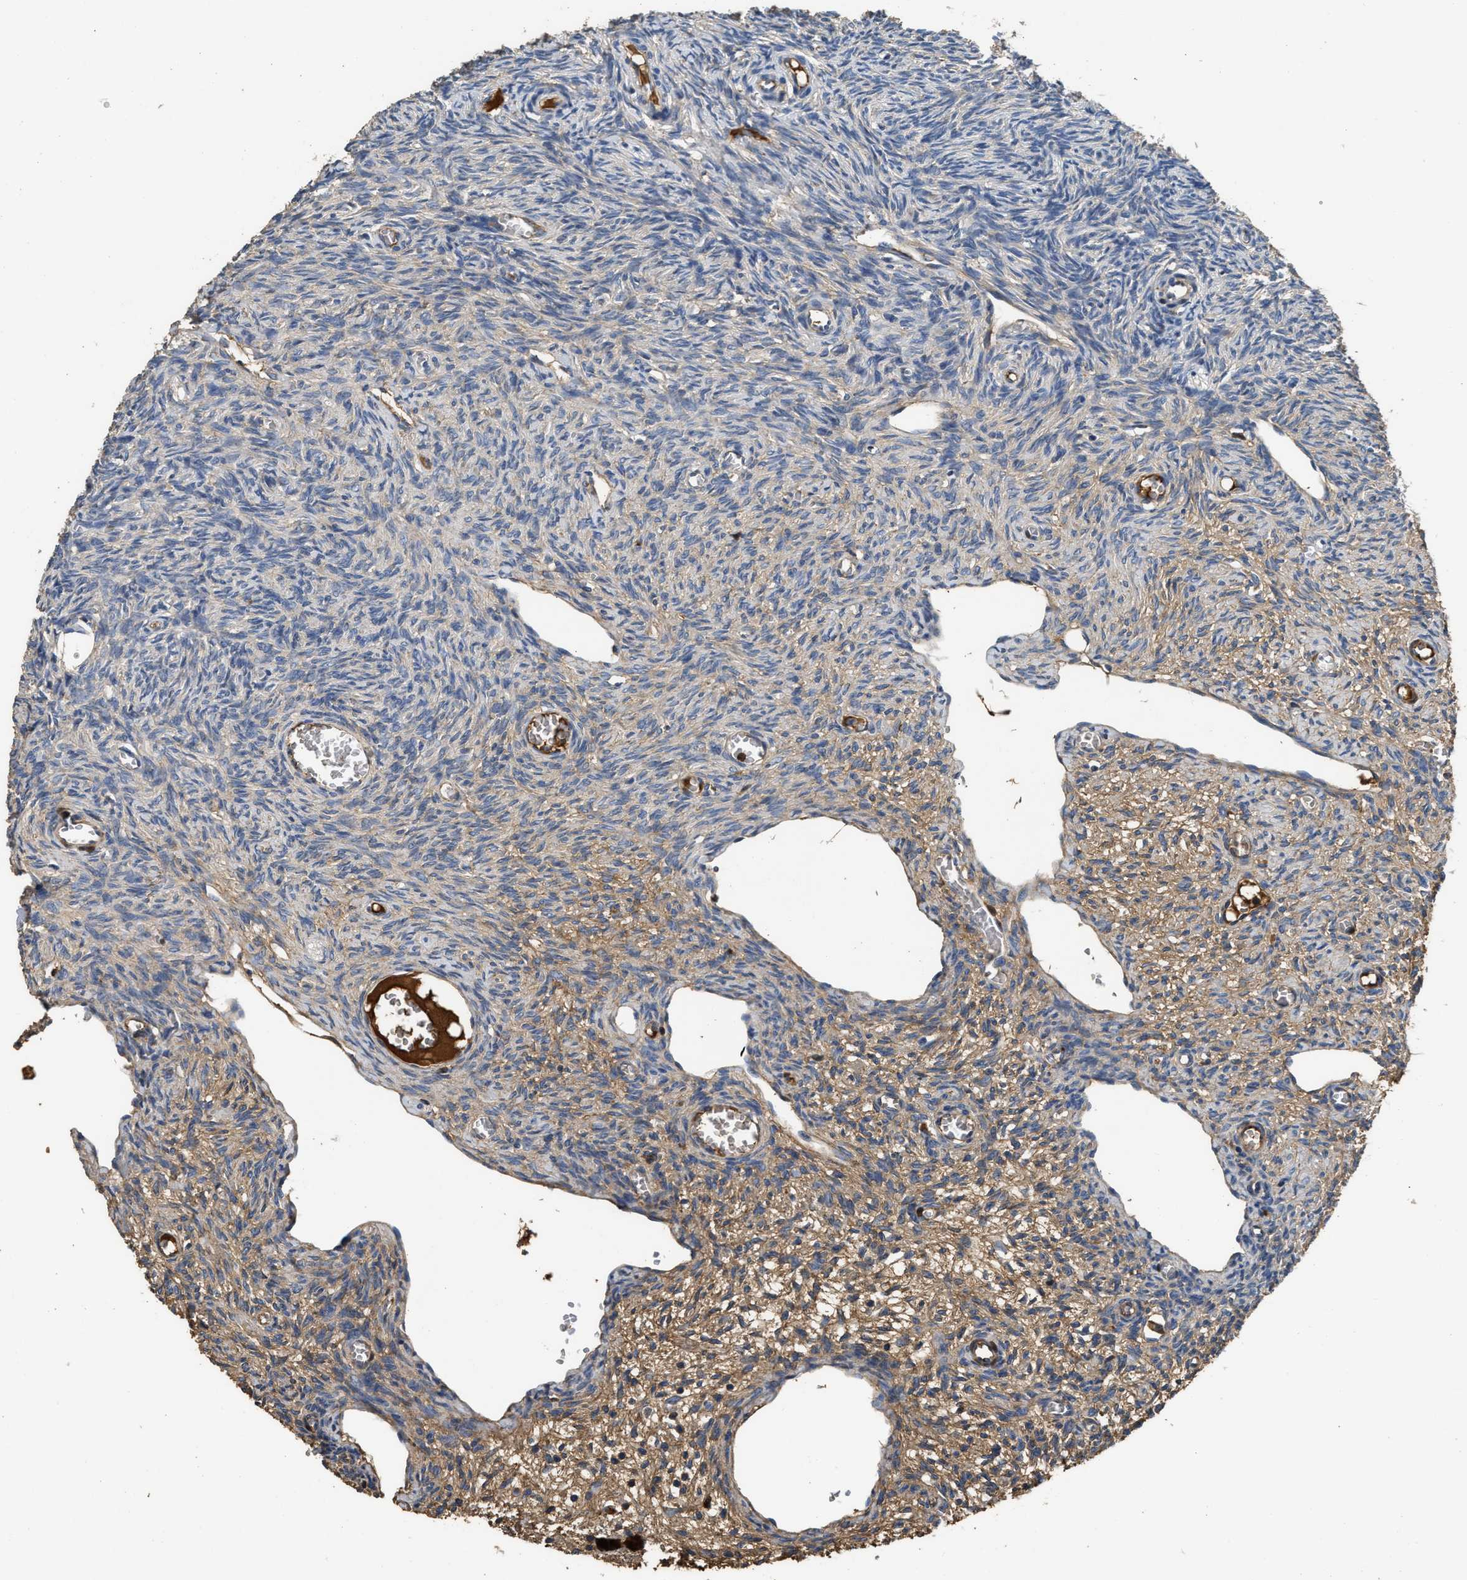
{"staining": {"intensity": "moderate", "quantity": "<25%", "location": "cytoplasmic/membranous"}, "tissue": "ovary", "cell_type": "Ovarian stroma cells", "image_type": "normal", "snomed": [{"axis": "morphology", "description": "Normal tissue, NOS"}, {"axis": "topography", "description": "Ovary"}], "caption": "Immunohistochemistry (IHC) histopathology image of benign human ovary stained for a protein (brown), which reveals low levels of moderate cytoplasmic/membranous staining in about <25% of ovarian stroma cells.", "gene": "C3", "patient": {"sex": "female", "age": 27}}